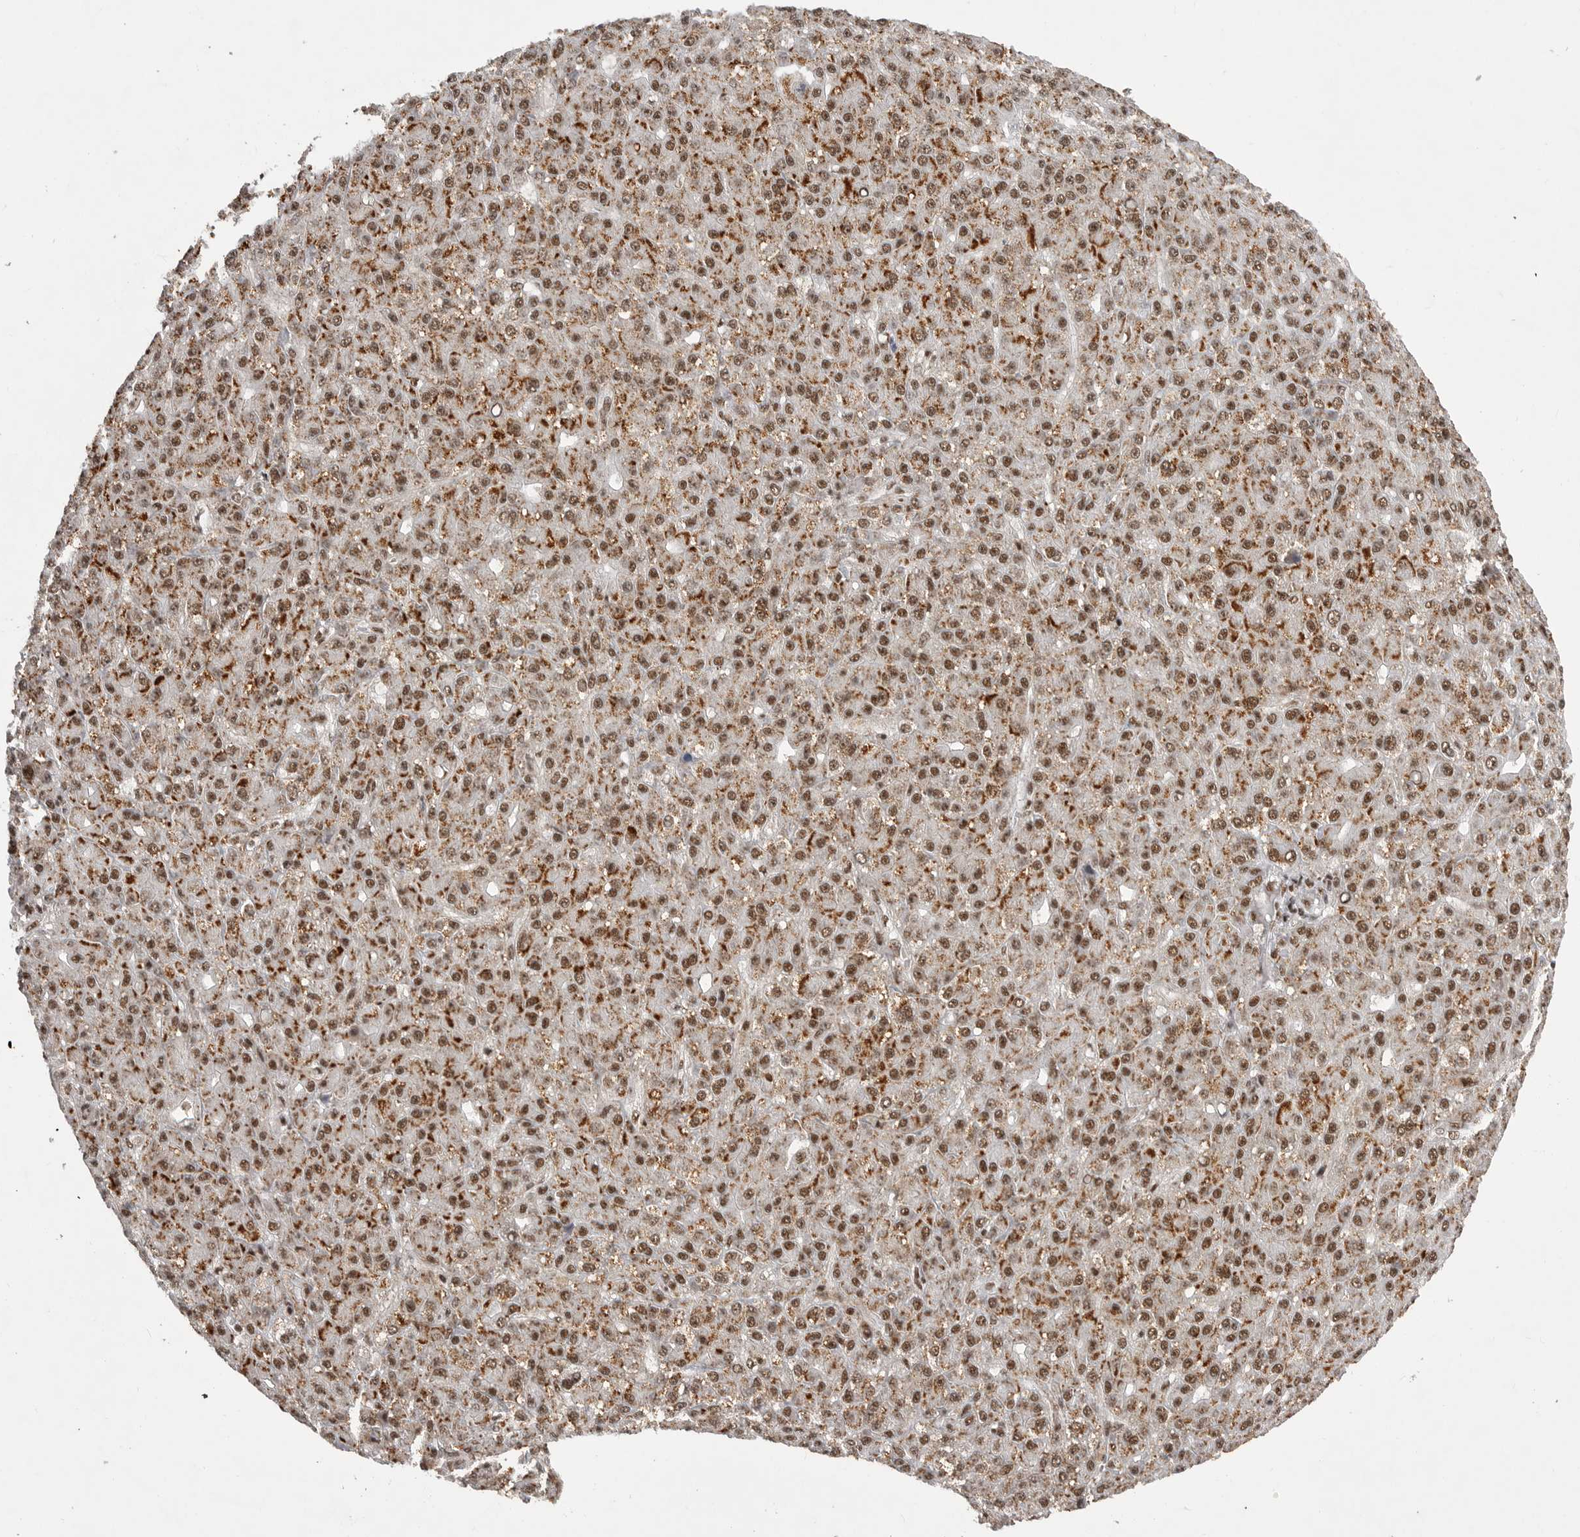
{"staining": {"intensity": "moderate", "quantity": ">75%", "location": "cytoplasmic/membranous,nuclear"}, "tissue": "liver cancer", "cell_type": "Tumor cells", "image_type": "cancer", "snomed": [{"axis": "morphology", "description": "Carcinoma, Hepatocellular, NOS"}, {"axis": "topography", "description": "Liver"}], "caption": "Tumor cells reveal moderate cytoplasmic/membranous and nuclear expression in approximately >75% of cells in liver hepatocellular carcinoma. The staining was performed using DAB (3,3'-diaminobenzidine) to visualize the protein expression in brown, while the nuclei were stained in blue with hematoxylin (Magnification: 20x).", "gene": "PPP1R8", "patient": {"sex": "male", "age": 67}}